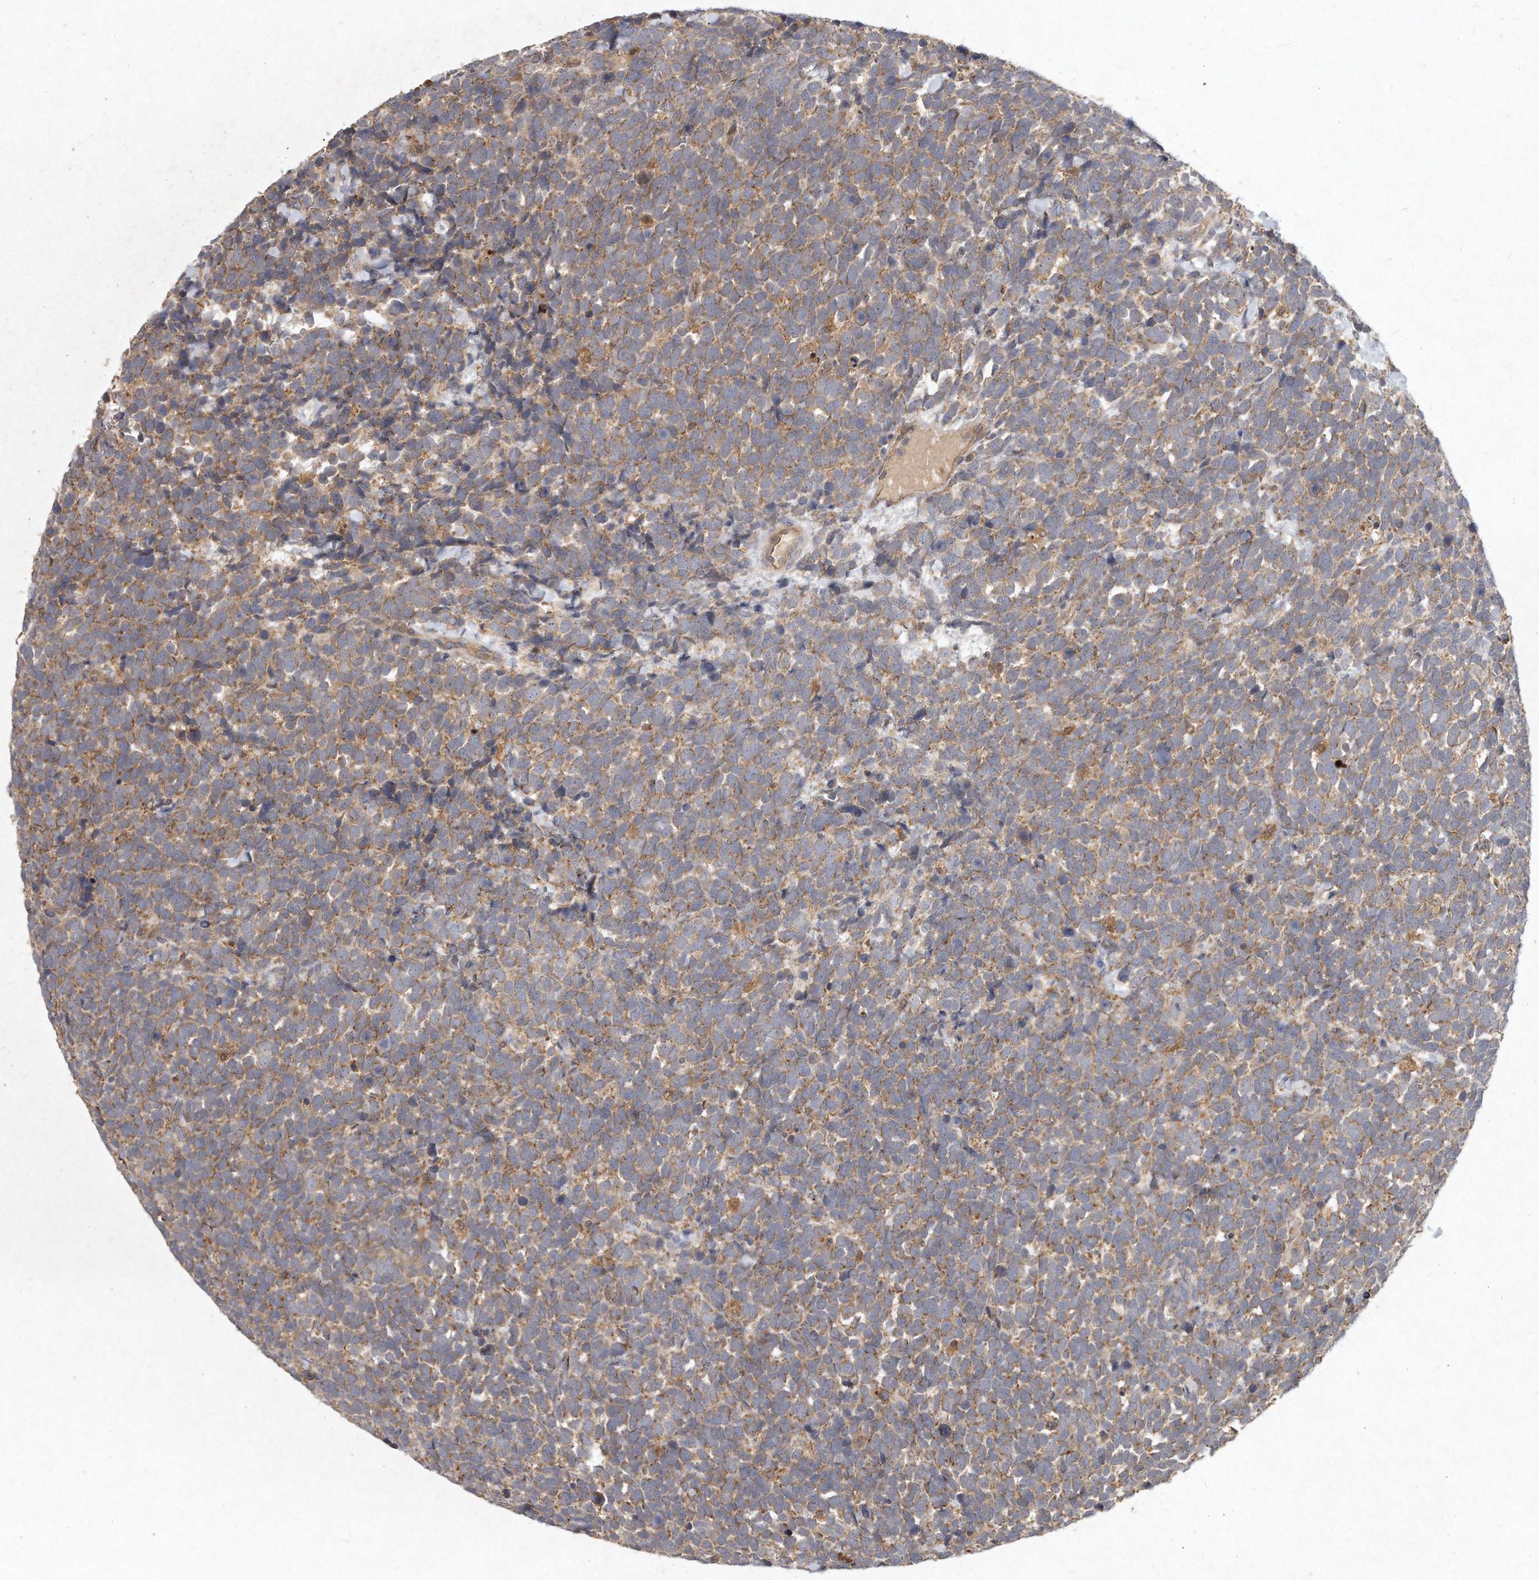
{"staining": {"intensity": "moderate", "quantity": ">75%", "location": "cytoplasmic/membranous"}, "tissue": "urothelial cancer", "cell_type": "Tumor cells", "image_type": "cancer", "snomed": [{"axis": "morphology", "description": "Urothelial carcinoma, High grade"}, {"axis": "topography", "description": "Urinary bladder"}], "caption": "High-magnification brightfield microscopy of urothelial cancer stained with DAB (brown) and counterstained with hematoxylin (blue). tumor cells exhibit moderate cytoplasmic/membranous expression is identified in about>75% of cells.", "gene": "LGALS8", "patient": {"sex": "female", "age": 82}}